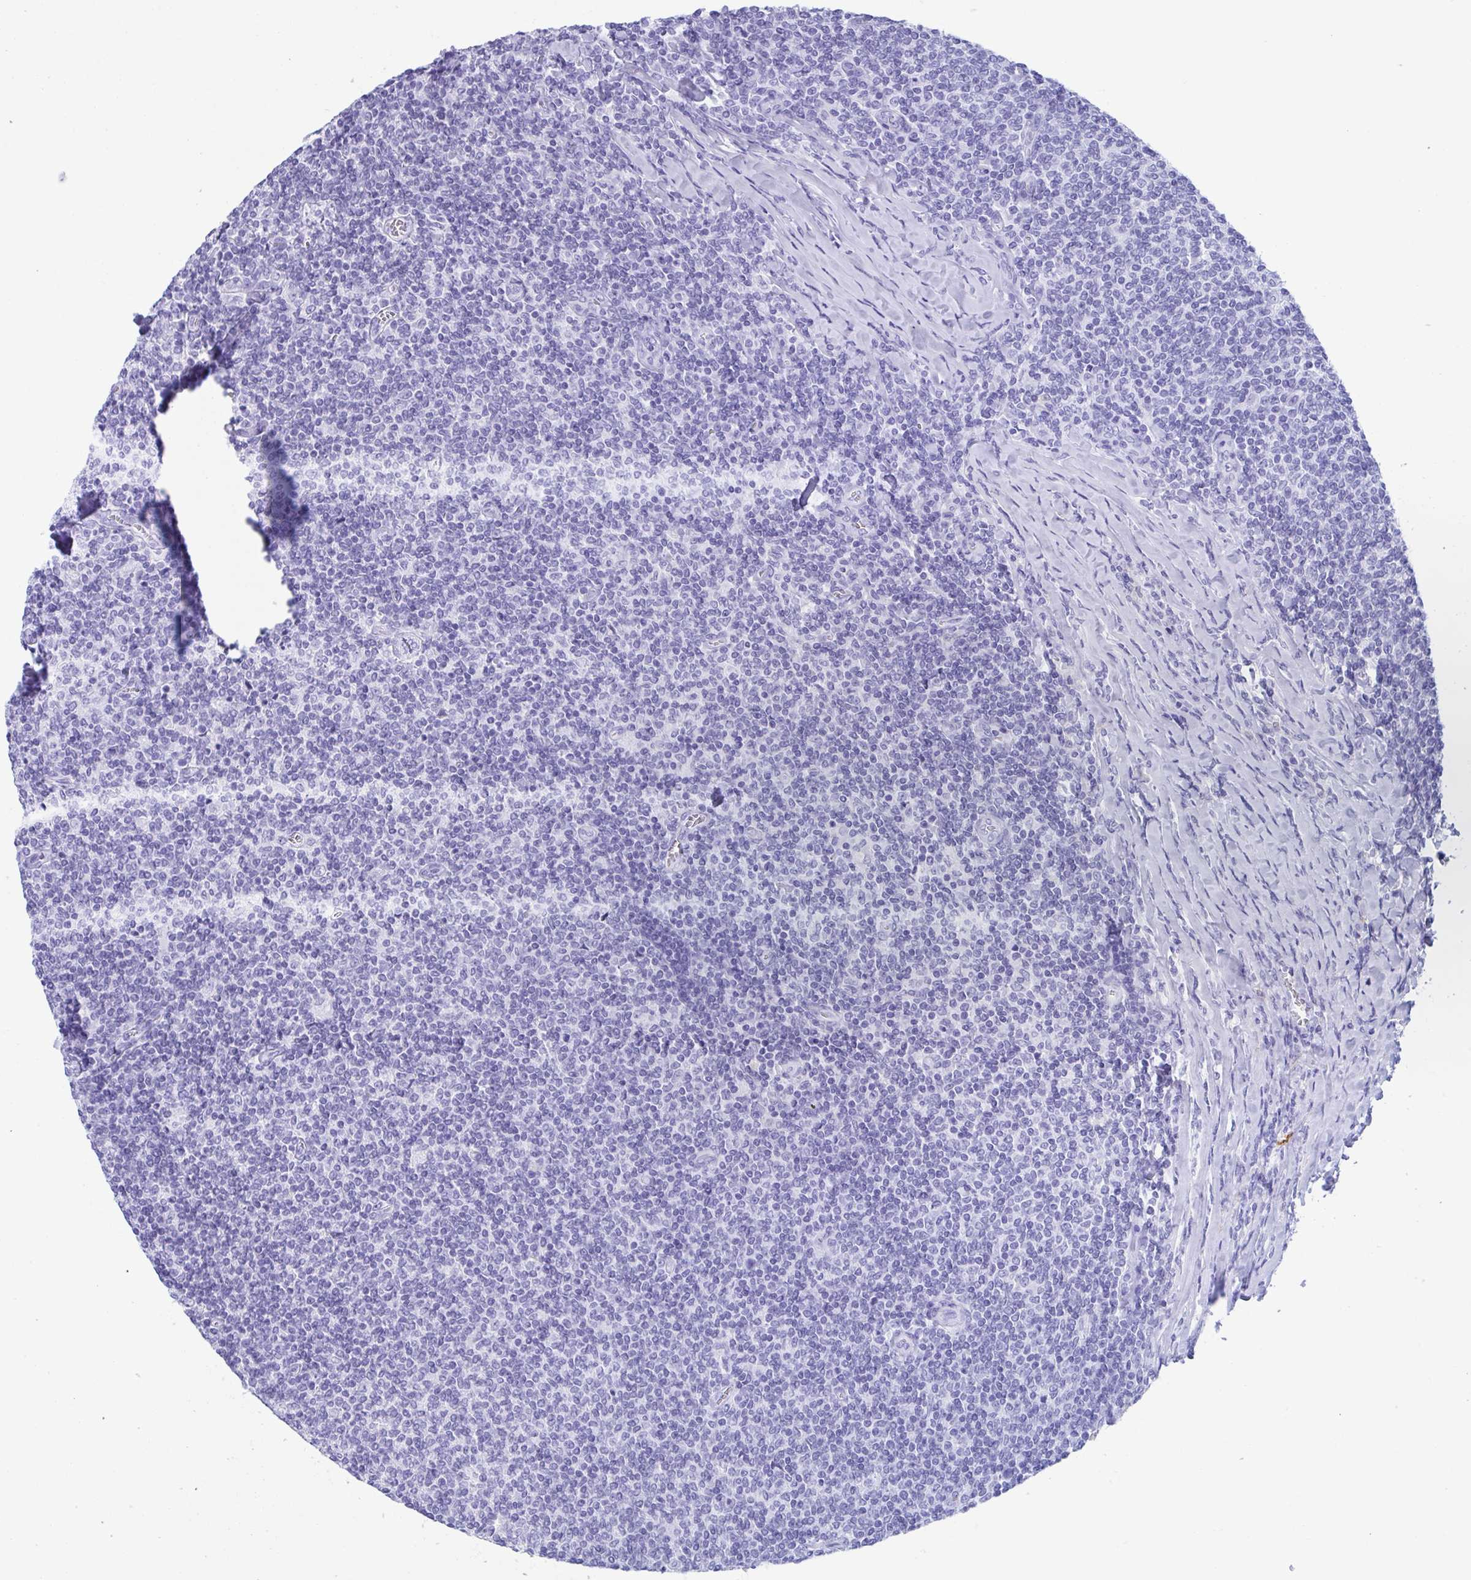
{"staining": {"intensity": "negative", "quantity": "none", "location": "none"}, "tissue": "lymphoma", "cell_type": "Tumor cells", "image_type": "cancer", "snomed": [{"axis": "morphology", "description": "Malignant lymphoma, non-Hodgkin's type, Low grade"}, {"axis": "topography", "description": "Lymph node"}], "caption": "This is an immunohistochemistry (IHC) histopathology image of human malignant lymphoma, non-Hodgkin's type (low-grade). There is no staining in tumor cells.", "gene": "ZNF850", "patient": {"sex": "male", "age": 52}}